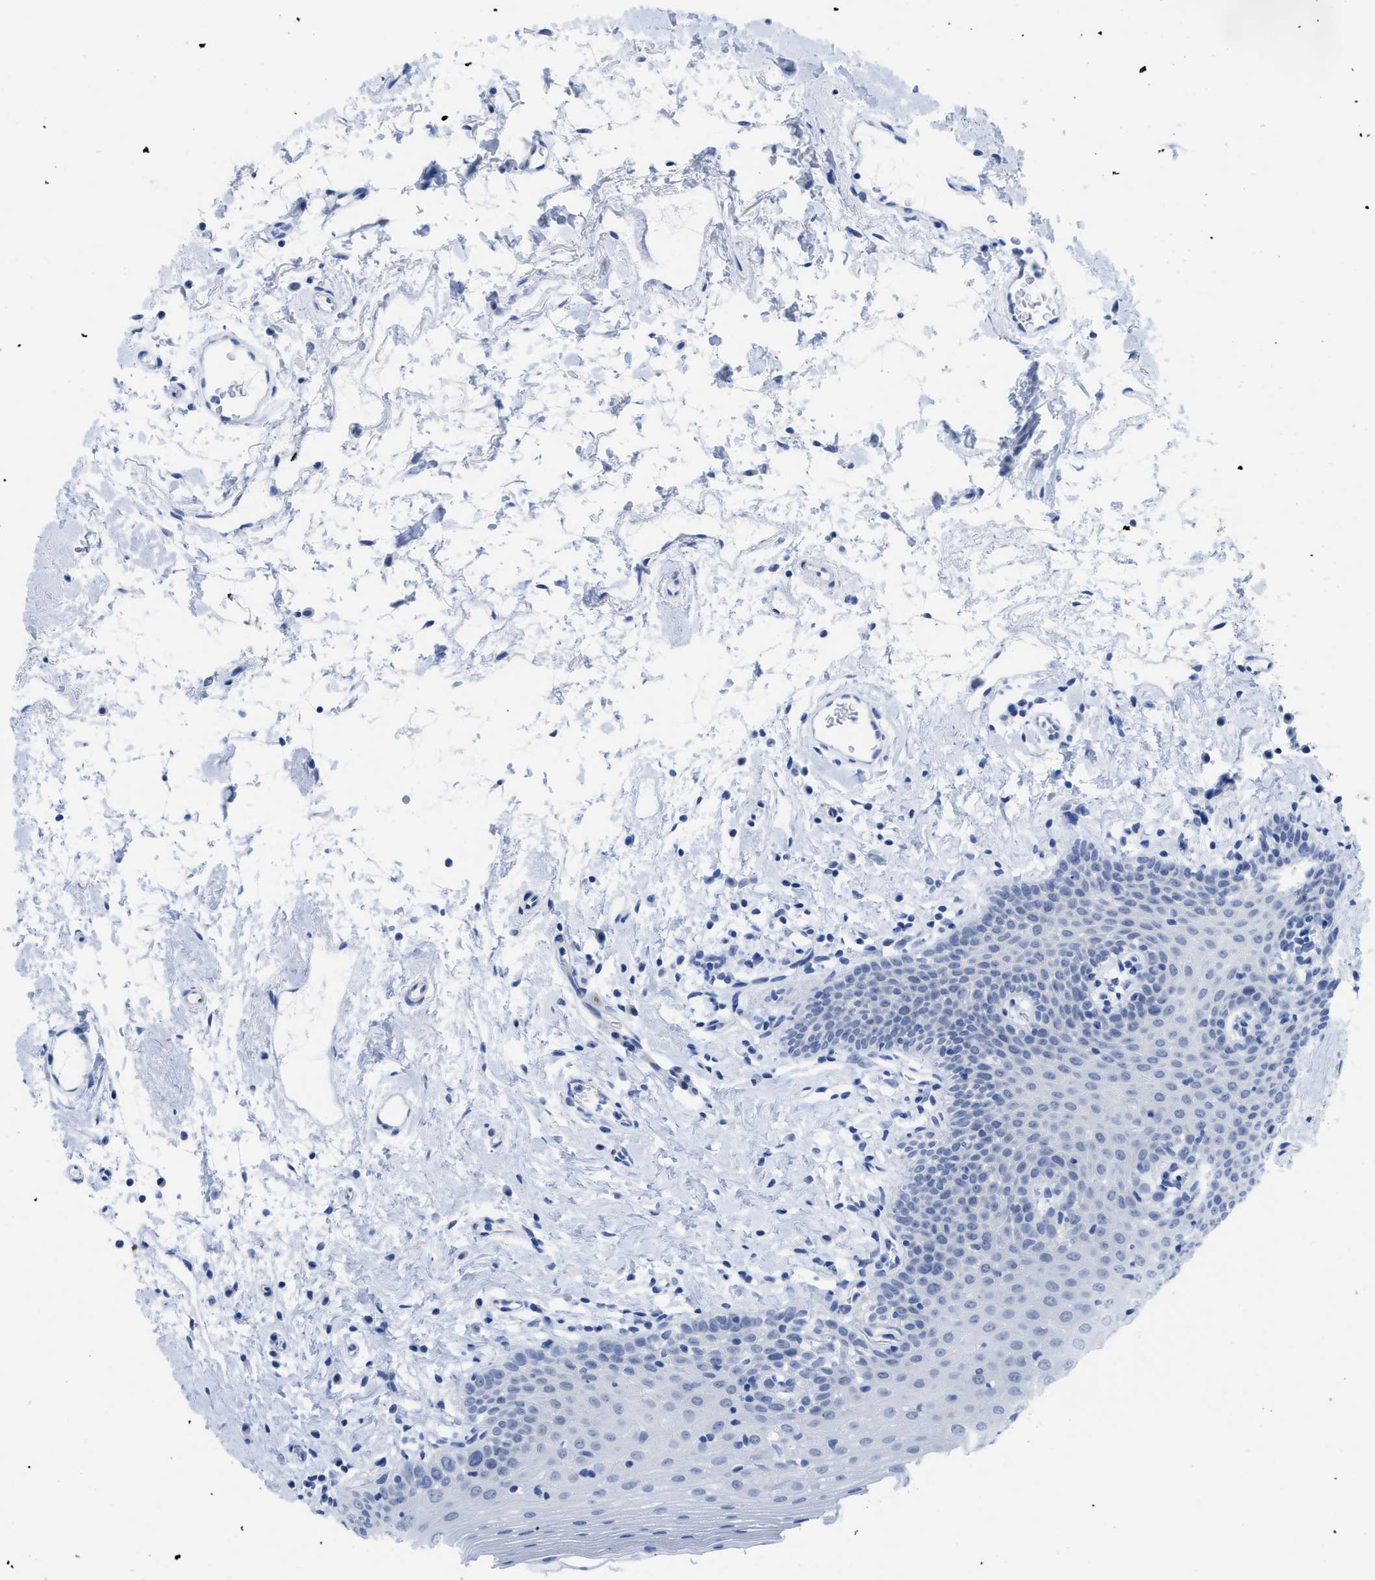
{"staining": {"intensity": "negative", "quantity": "none", "location": "none"}, "tissue": "oral mucosa", "cell_type": "Squamous epithelial cells", "image_type": "normal", "snomed": [{"axis": "morphology", "description": "Normal tissue, NOS"}, {"axis": "topography", "description": "Oral tissue"}], "caption": "Immunohistochemical staining of benign human oral mucosa demonstrates no significant positivity in squamous epithelial cells.", "gene": "WDR4", "patient": {"sex": "male", "age": 66}}